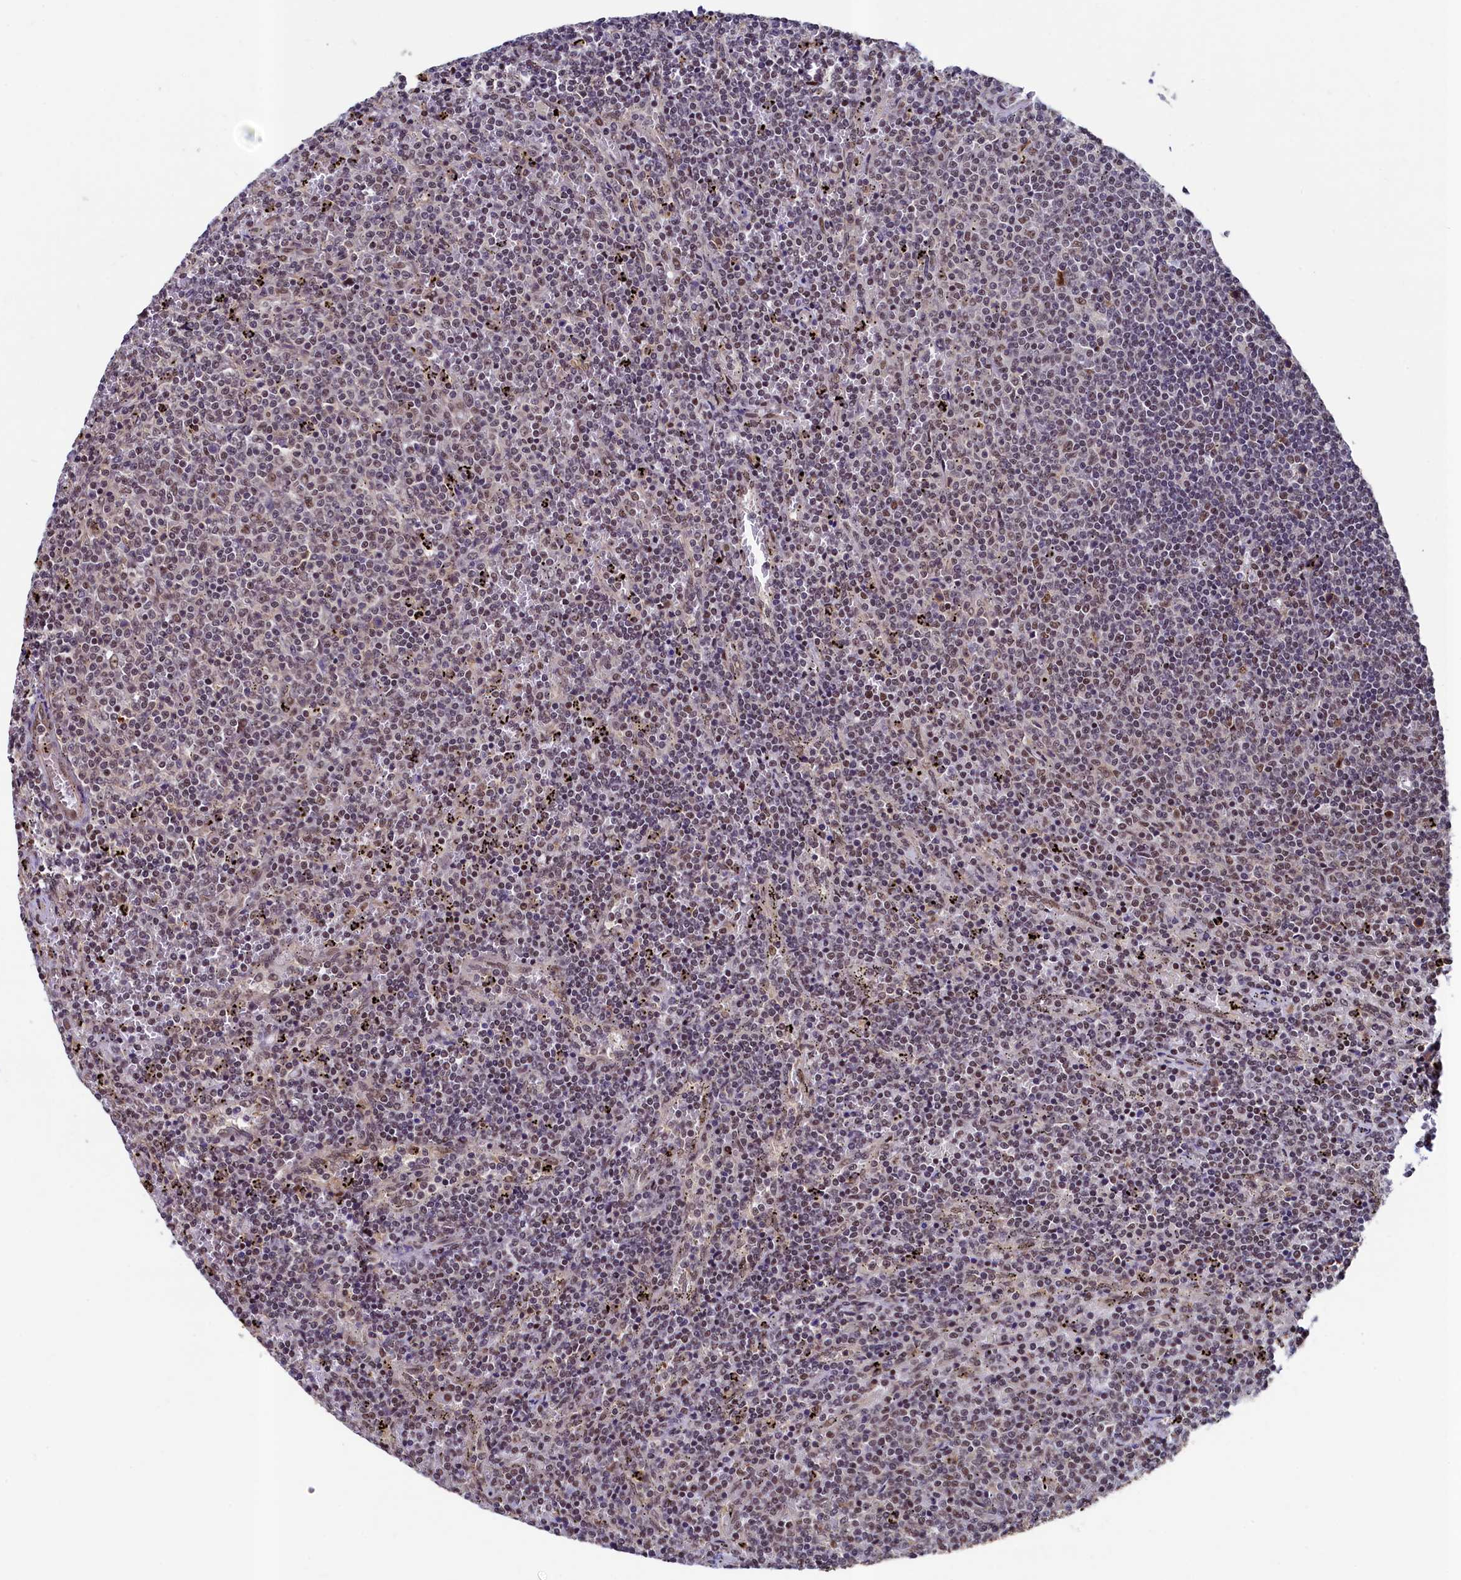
{"staining": {"intensity": "weak", "quantity": "25%-75%", "location": "nuclear"}, "tissue": "lymphoma", "cell_type": "Tumor cells", "image_type": "cancer", "snomed": [{"axis": "morphology", "description": "Malignant lymphoma, non-Hodgkin's type, Low grade"}, {"axis": "topography", "description": "Spleen"}], "caption": "Lymphoma stained with a protein marker exhibits weak staining in tumor cells.", "gene": "LEO1", "patient": {"sex": "female", "age": 50}}